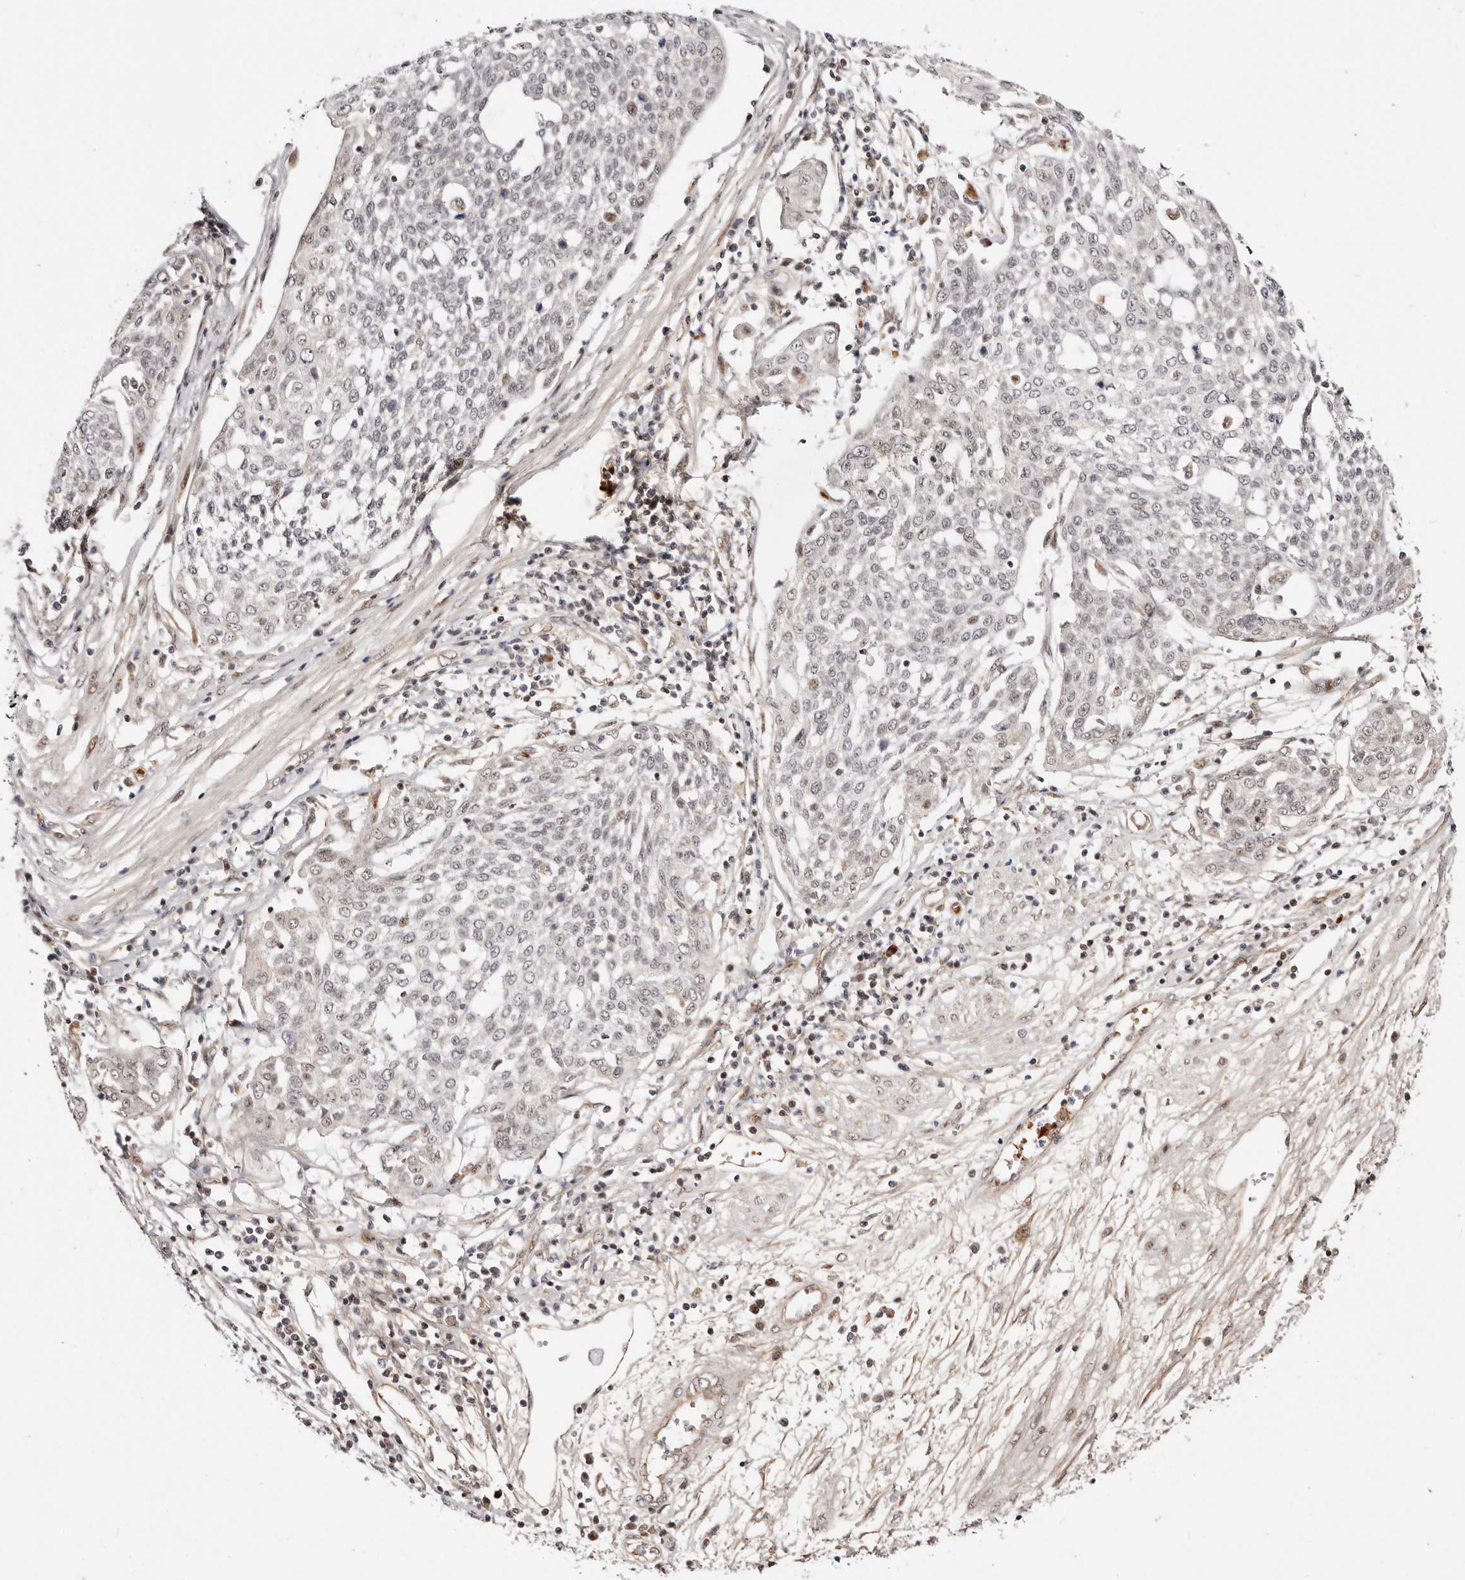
{"staining": {"intensity": "weak", "quantity": "<25%", "location": "nuclear"}, "tissue": "cervical cancer", "cell_type": "Tumor cells", "image_type": "cancer", "snomed": [{"axis": "morphology", "description": "Squamous cell carcinoma, NOS"}, {"axis": "topography", "description": "Cervix"}], "caption": "Squamous cell carcinoma (cervical) was stained to show a protein in brown. There is no significant staining in tumor cells.", "gene": "WRN", "patient": {"sex": "female", "age": 34}}